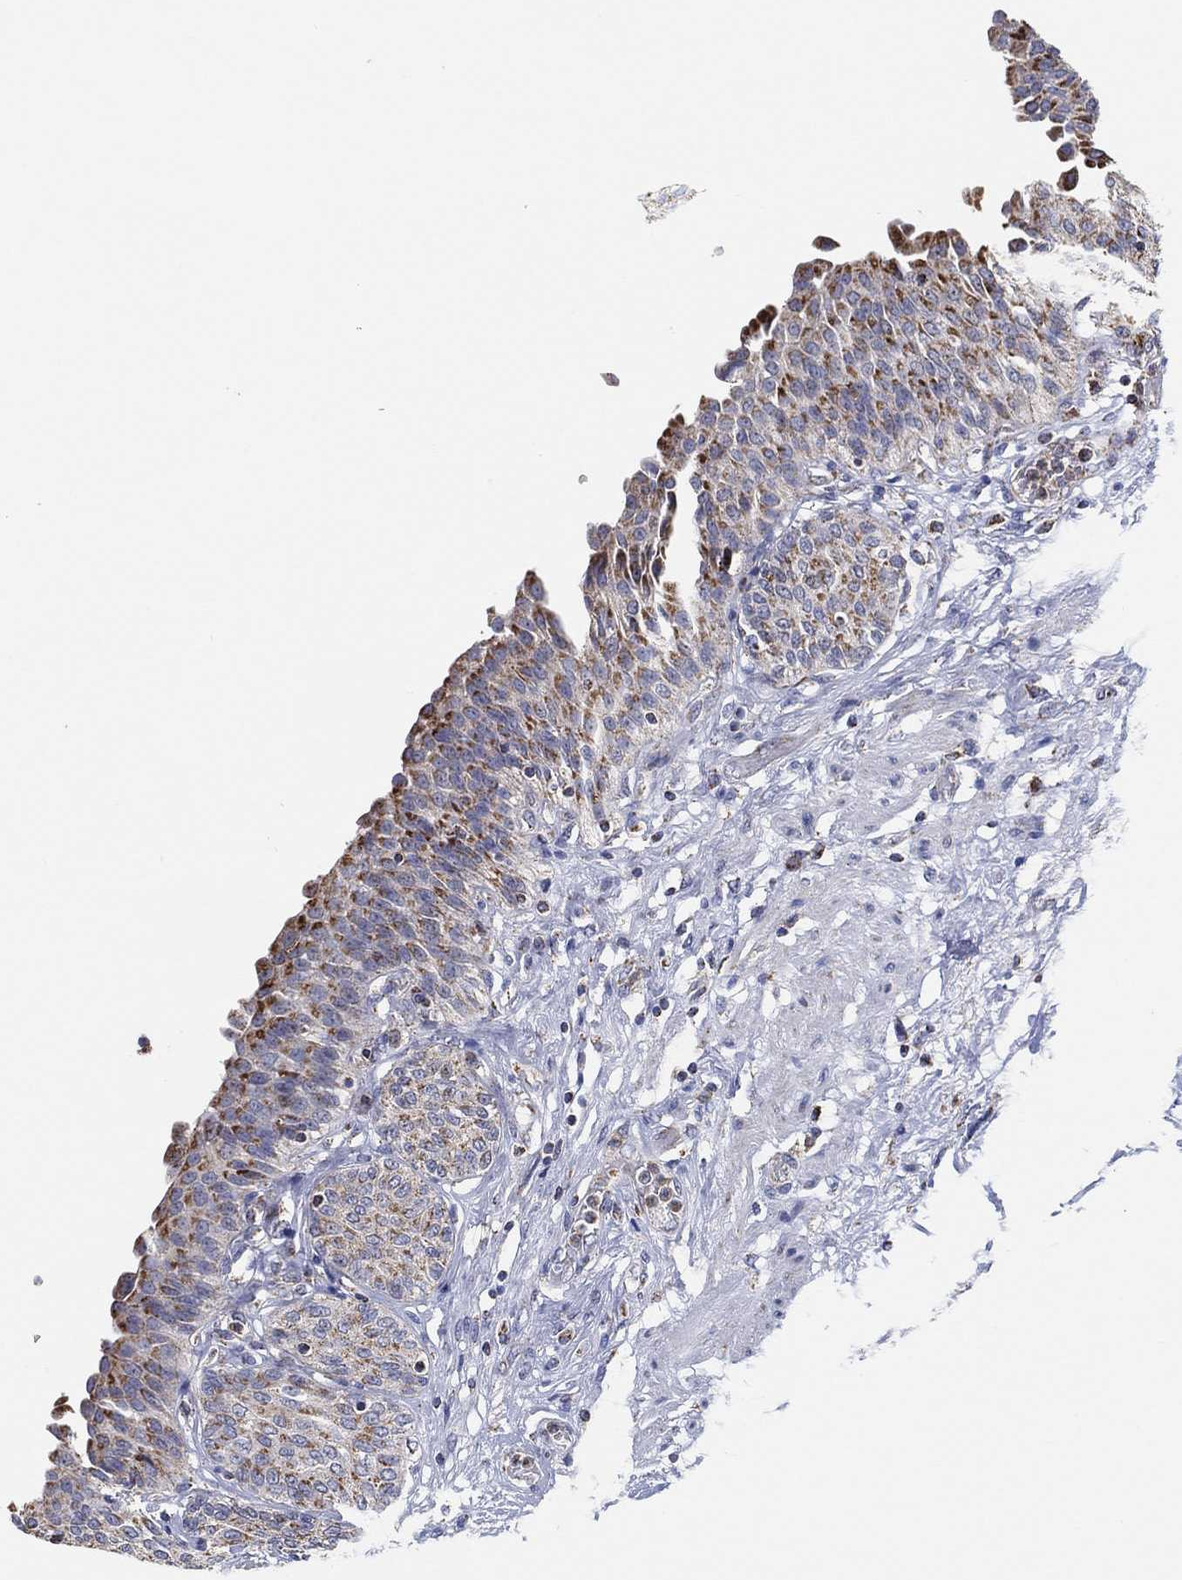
{"staining": {"intensity": "strong", "quantity": "<25%", "location": "cytoplasmic/membranous"}, "tissue": "urinary bladder", "cell_type": "Urothelial cells", "image_type": "normal", "snomed": [{"axis": "morphology", "description": "Normal tissue, NOS"}, {"axis": "morphology", "description": "Metaplasia, NOS"}, {"axis": "topography", "description": "Urinary bladder"}], "caption": "Immunohistochemical staining of benign human urinary bladder exhibits <25% levels of strong cytoplasmic/membranous protein staining in approximately <25% of urothelial cells.", "gene": "GCAT", "patient": {"sex": "male", "age": 68}}